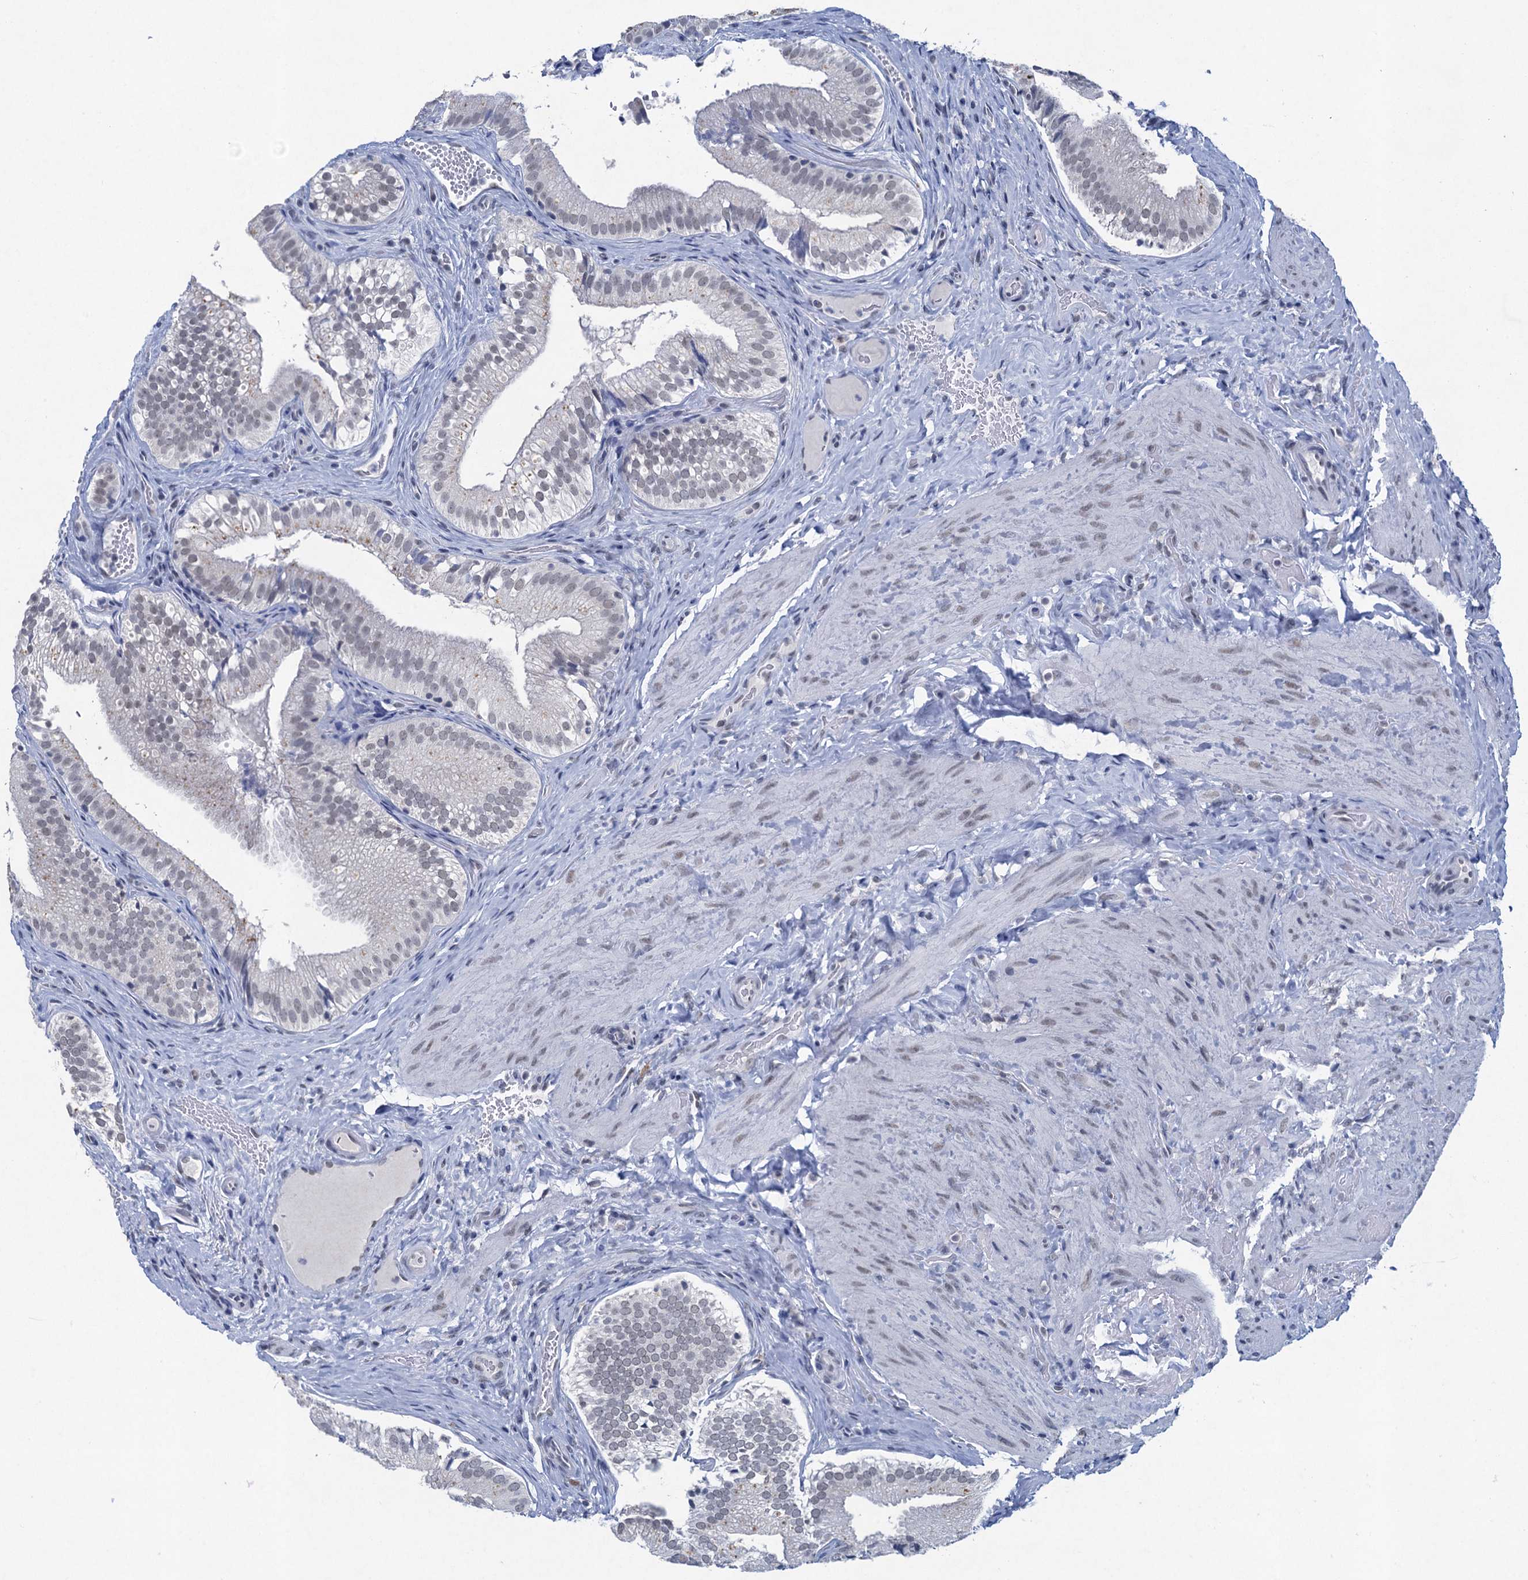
{"staining": {"intensity": "negative", "quantity": "none", "location": "none"}, "tissue": "gallbladder", "cell_type": "Glandular cells", "image_type": "normal", "snomed": [{"axis": "morphology", "description": "Normal tissue, NOS"}, {"axis": "topography", "description": "Gallbladder"}], "caption": "Glandular cells show no significant protein positivity in normal gallbladder. The staining was performed using DAB (3,3'-diaminobenzidine) to visualize the protein expression in brown, while the nuclei were stained in blue with hematoxylin (Magnification: 20x).", "gene": "ENSG00000230707", "patient": {"sex": "female", "age": 30}}